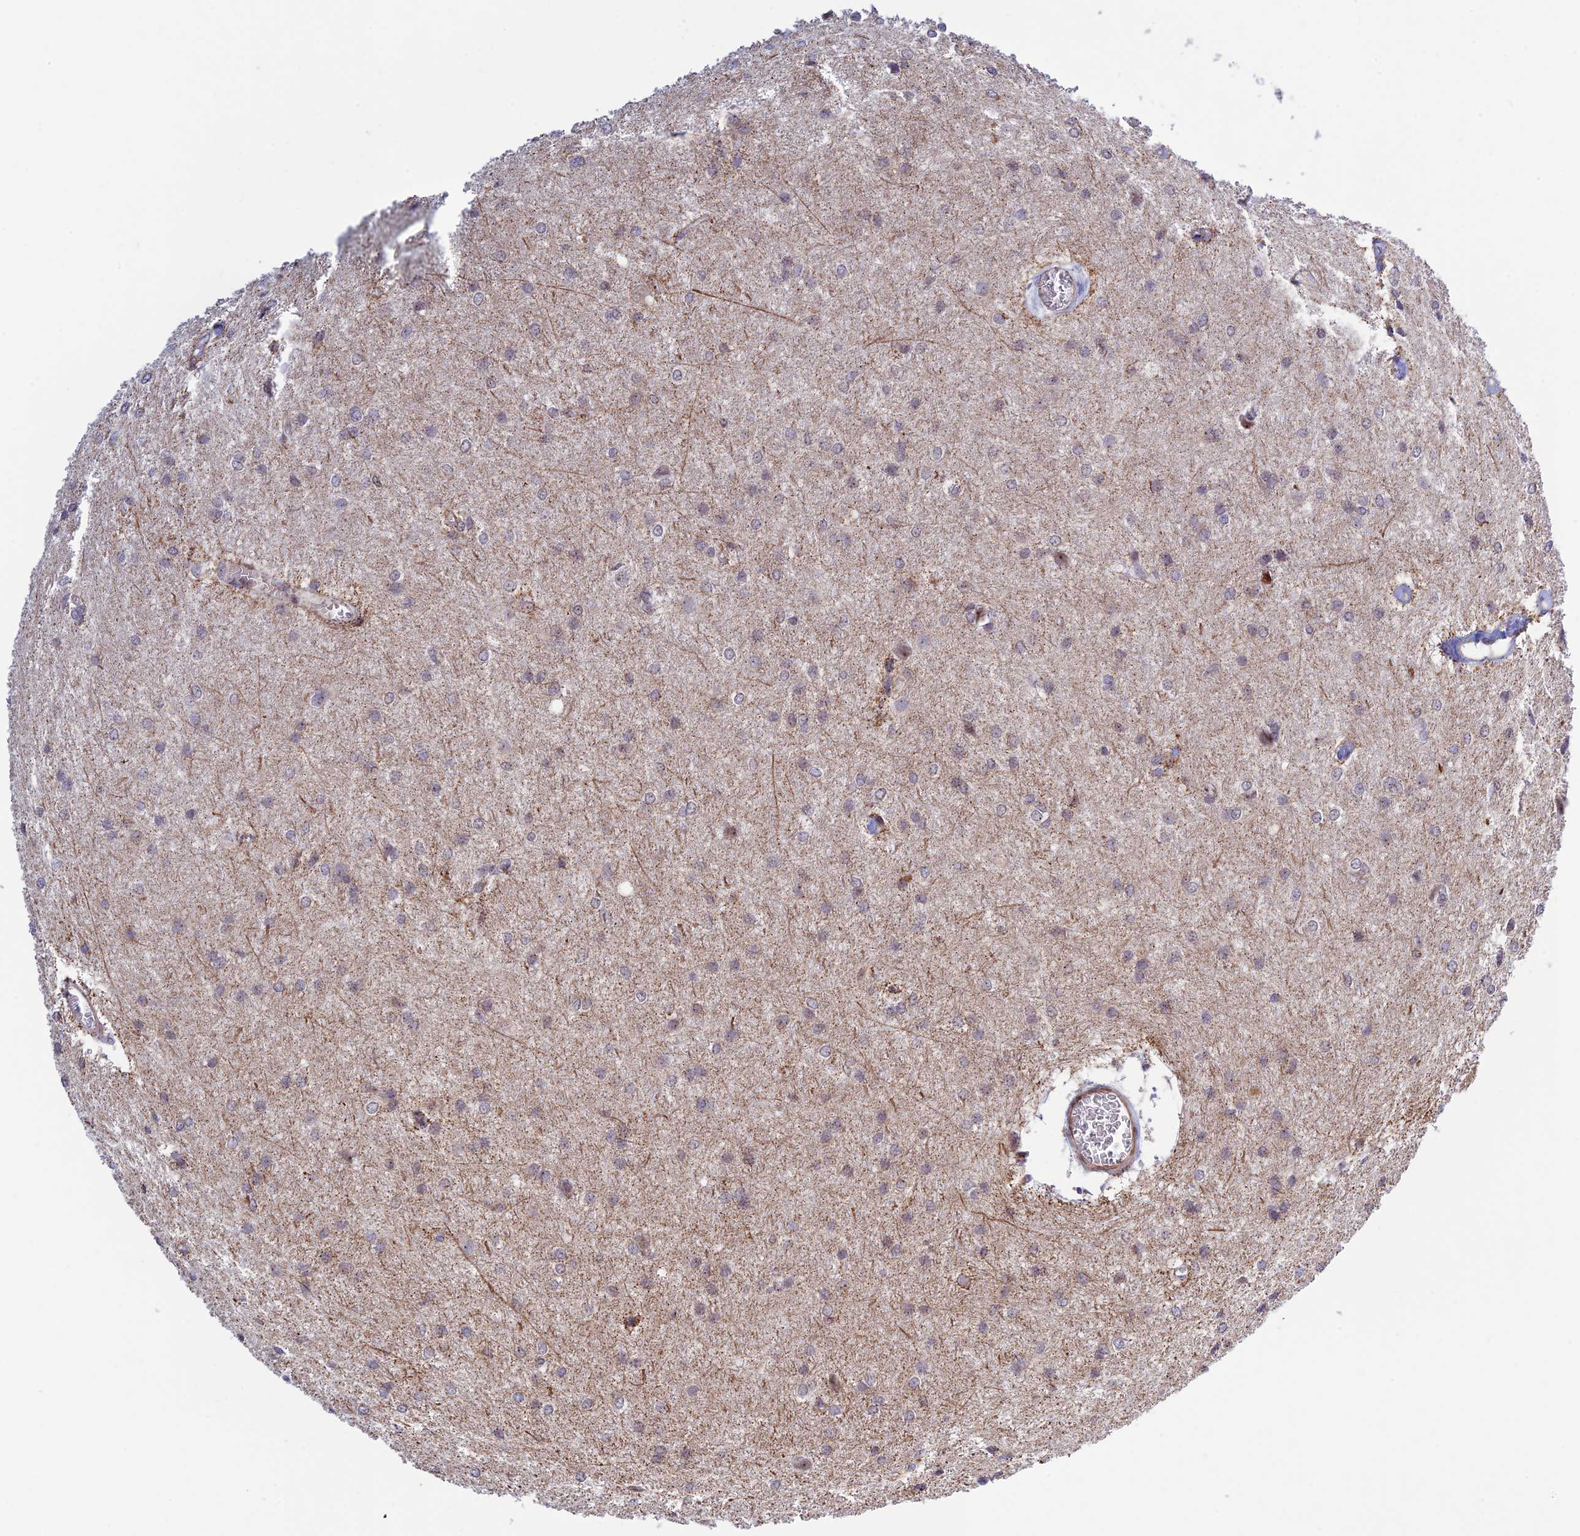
{"staining": {"intensity": "weak", "quantity": "25%-75%", "location": "cytoplasmic/membranous"}, "tissue": "glioma", "cell_type": "Tumor cells", "image_type": "cancer", "snomed": [{"axis": "morphology", "description": "Glioma, malignant, High grade"}, {"axis": "topography", "description": "Brain"}], "caption": "A micrograph showing weak cytoplasmic/membranous staining in about 25%-75% of tumor cells in glioma, as visualized by brown immunohistochemical staining.", "gene": "POLR1G", "patient": {"sex": "female", "age": 50}}